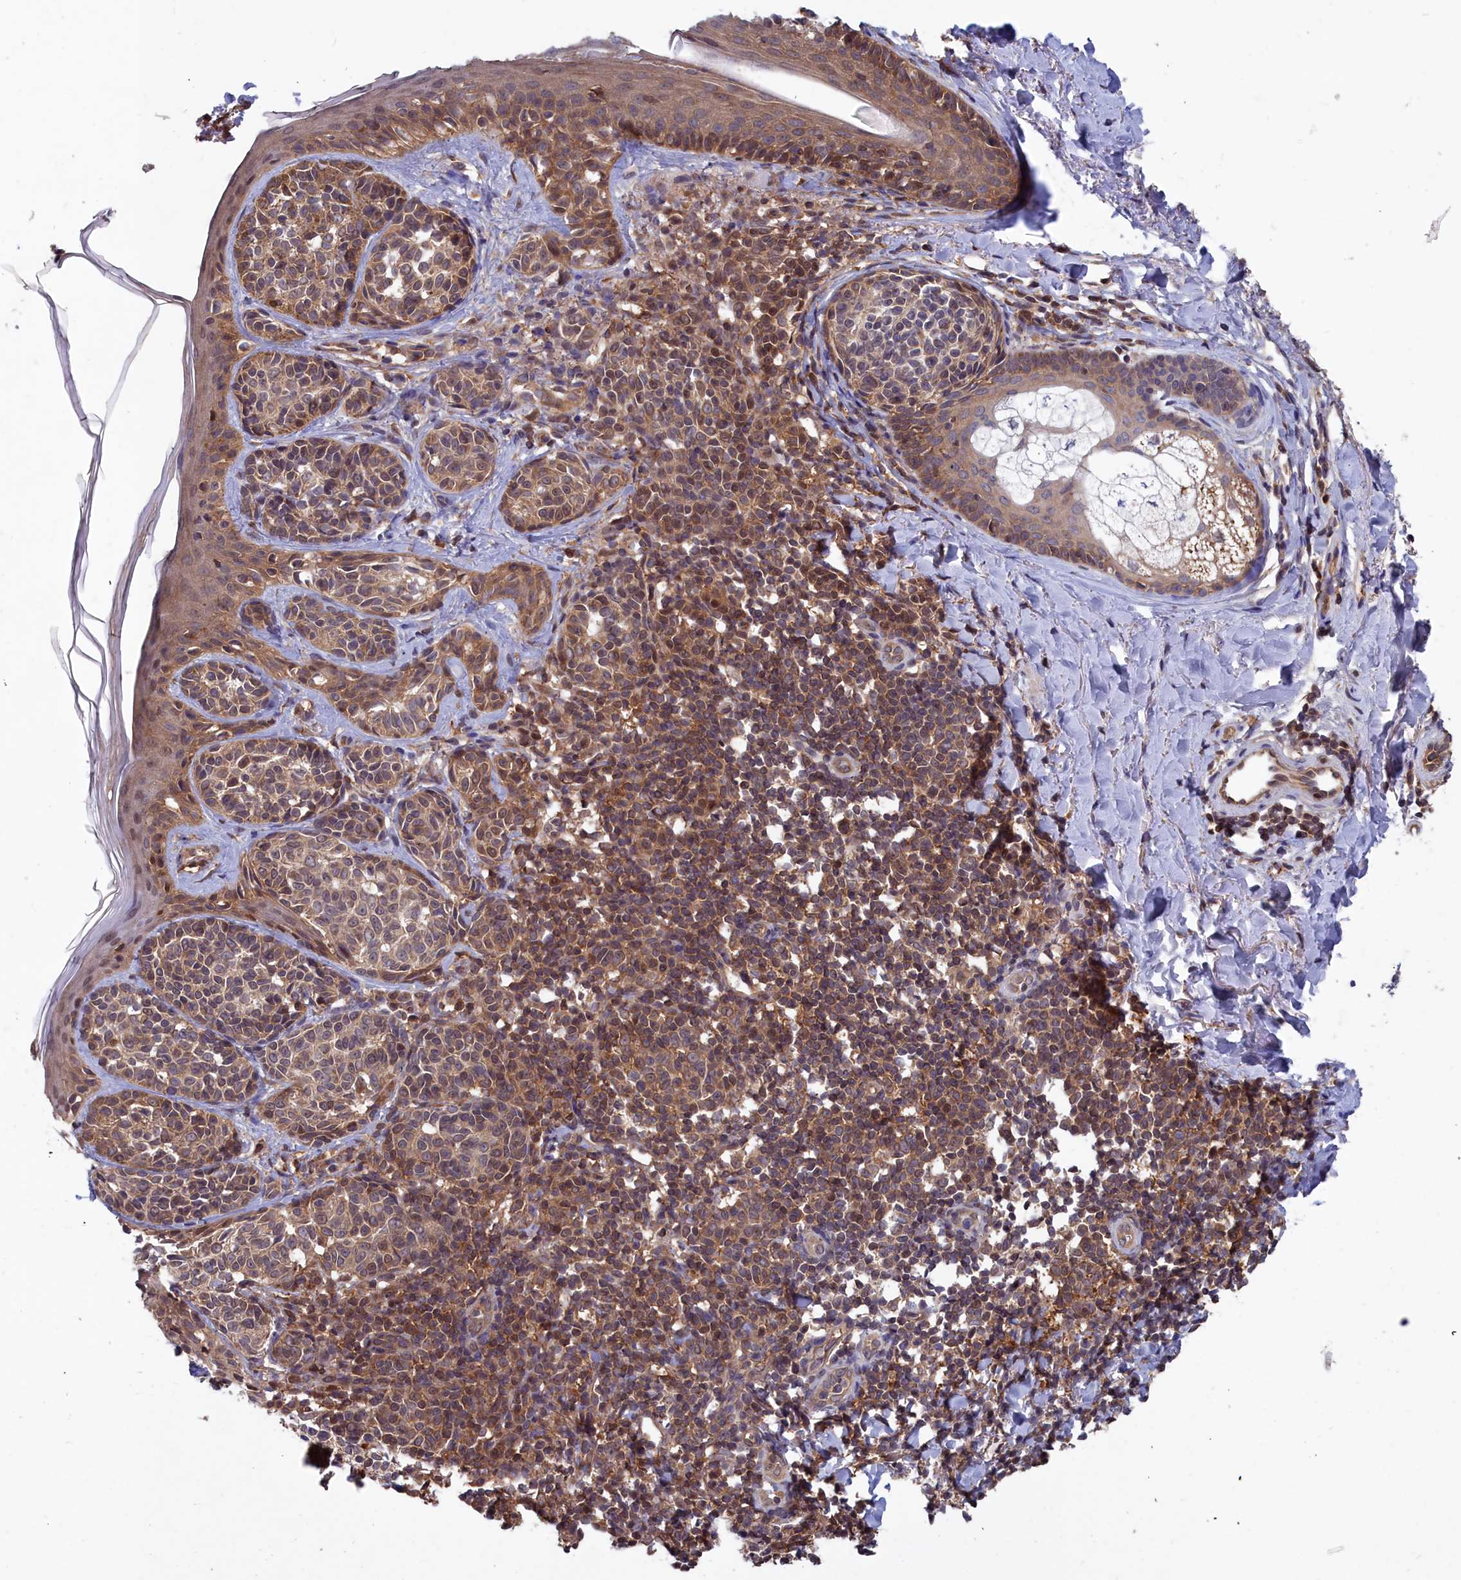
{"staining": {"intensity": "moderate", "quantity": ">75%", "location": "cytoplasmic/membranous"}, "tissue": "melanoma", "cell_type": "Tumor cells", "image_type": "cancer", "snomed": [{"axis": "morphology", "description": "Malignant melanoma, NOS"}, {"axis": "topography", "description": "Skin of upper extremity"}], "caption": "Moderate cytoplasmic/membranous positivity is appreciated in approximately >75% of tumor cells in melanoma.", "gene": "GFRA2", "patient": {"sex": "male", "age": 40}}